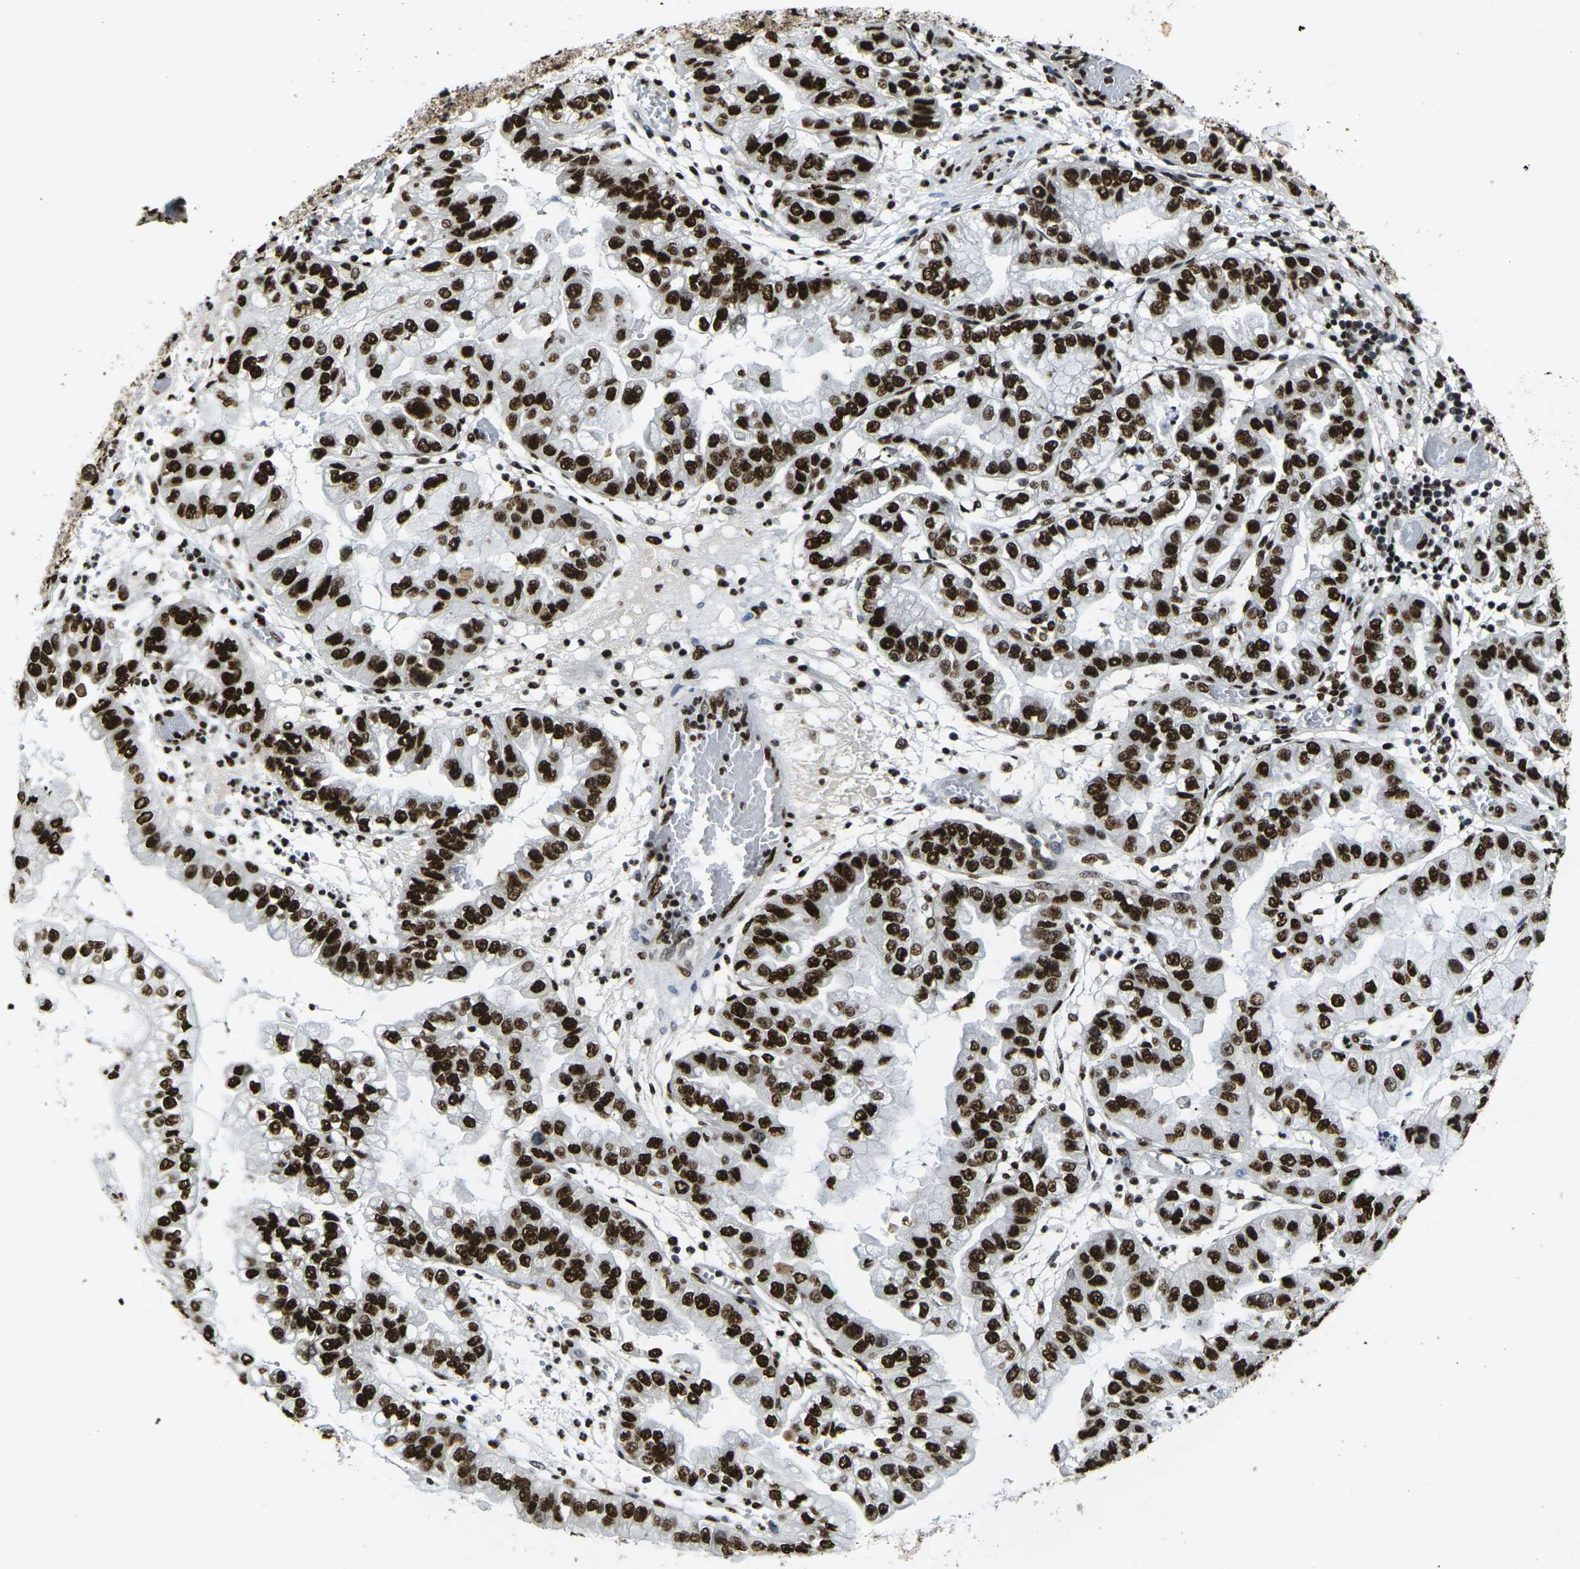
{"staining": {"intensity": "strong", "quantity": ">75%", "location": "nuclear"}, "tissue": "liver cancer", "cell_type": "Tumor cells", "image_type": "cancer", "snomed": [{"axis": "morphology", "description": "Cholangiocarcinoma"}, {"axis": "topography", "description": "Liver"}], "caption": "High-magnification brightfield microscopy of cholangiocarcinoma (liver) stained with DAB (brown) and counterstained with hematoxylin (blue). tumor cells exhibit strong nuclear staining is identified in about>75% of cells.", "gene": "SMARCC1", "patient": {"sex": "female", "age": 79}}